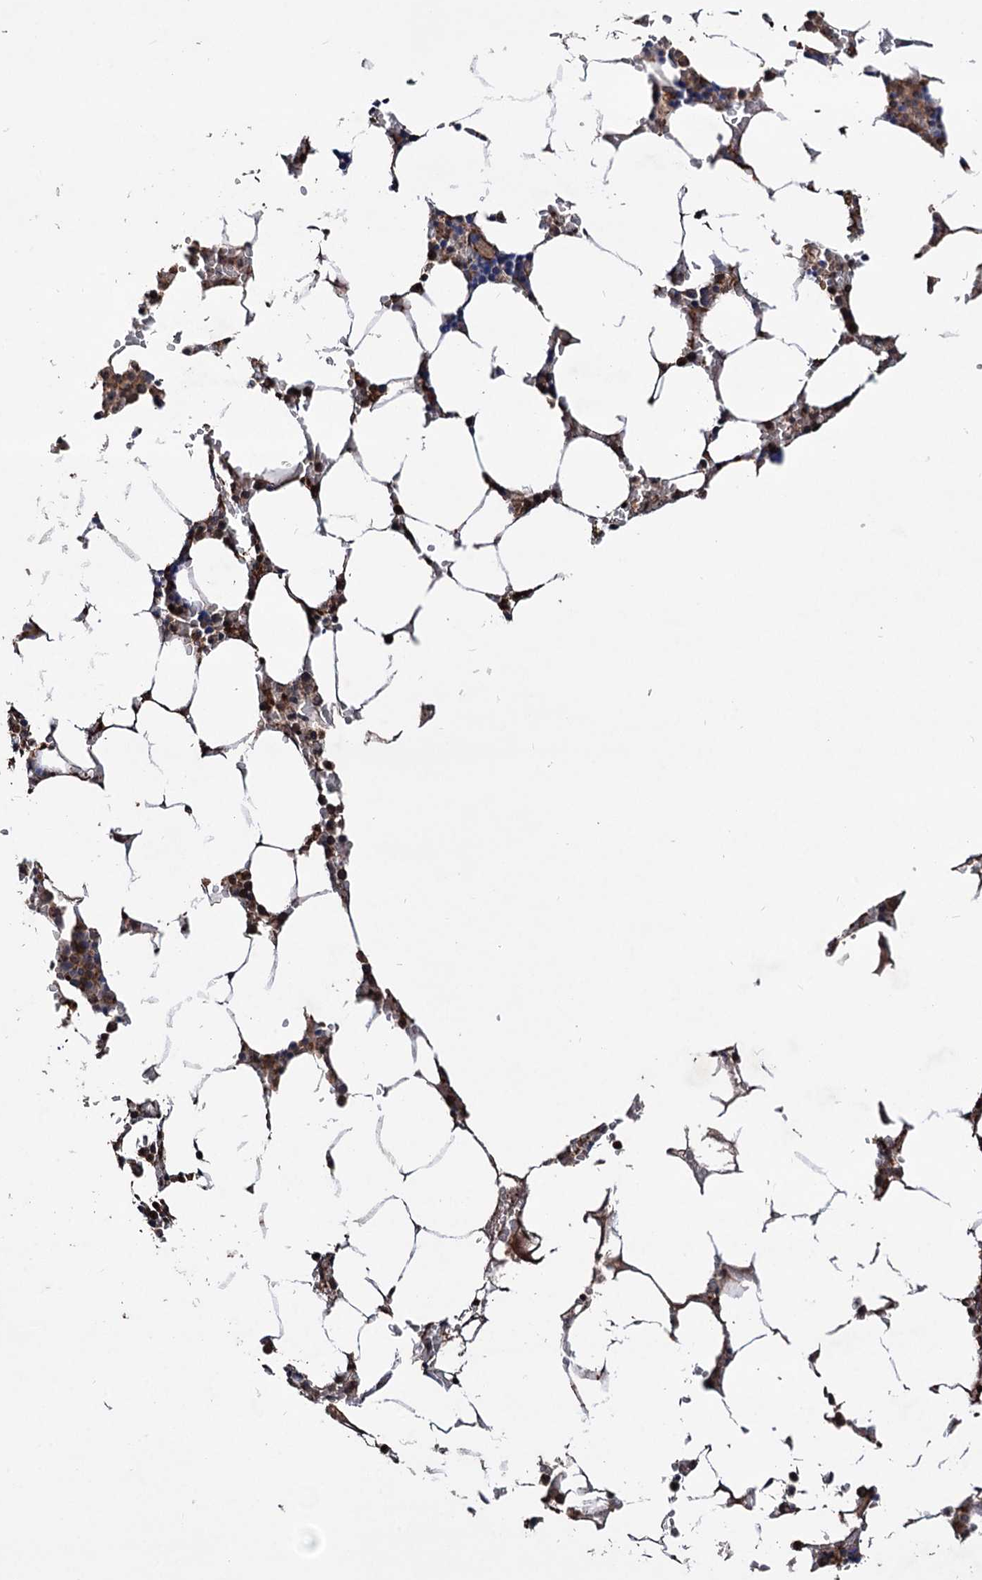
{"staining": {"intensity": "moderate", "quantity": "25%-75%", "location": "cytoplasmic/membranous"}, "tissue": "bone marrow", "cell_type": "Hematopoietic cells", "image_type": "normal", "snomed": [{"axis": "morphology", "description": "Normal tissue, NOS"}, {"axis": "topography", "description": "Bone marrow"}], "caption": "A high-resolution photomicrograph shows IHC staining of unremarkable bone marrow, which exhibits moderate cytoplasmic/membranous staining in approximately 25%-75% of hematopoietic cells.", "gene": "GRIP1", "patient": {"sex": "male", "age": 70}}